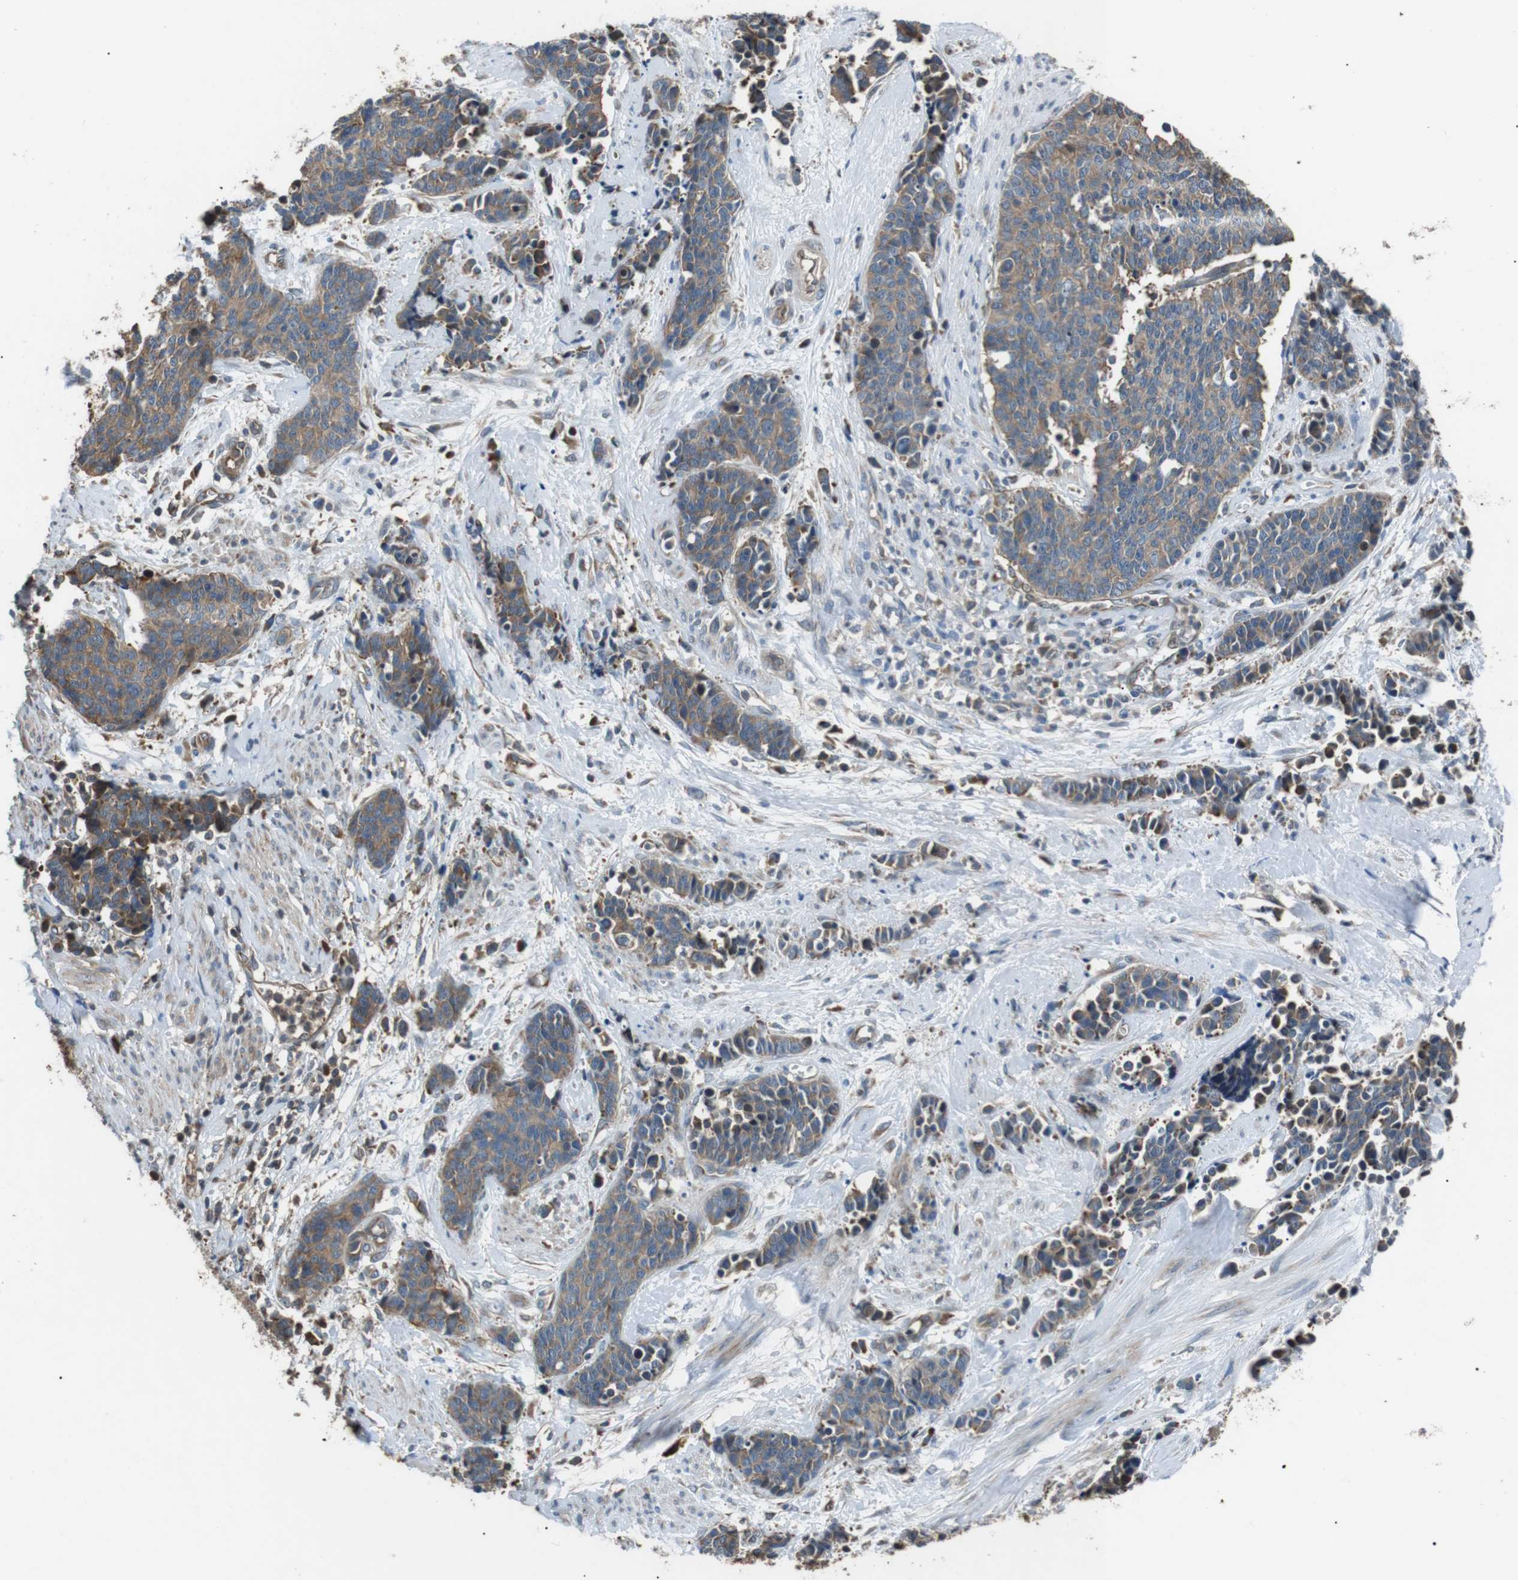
{"staining": {"intensity": "moderate", "quantity": ">75%", "location": "cytoplasmic/membranous"}, "tissue": "cervical cancer", "cell_type": "Tumor cells", "image_type": "cancer", "snomed": [{"axis": "morphology", "description": "Squamous cell carcinoma, NOS"}, {"axis": "topography", "description": "Cervix"}], "caption": "Immunohistochemistry (IHC) image of squamous cell carcinoma (cervical) stained for a protein (brown), which exhibits medium levels of moderate cytoplasmic/membranous staining in approximately >75% of tumor cells.", "gene": "GPR161", "patient": {"sex": "female", "age": 35}}